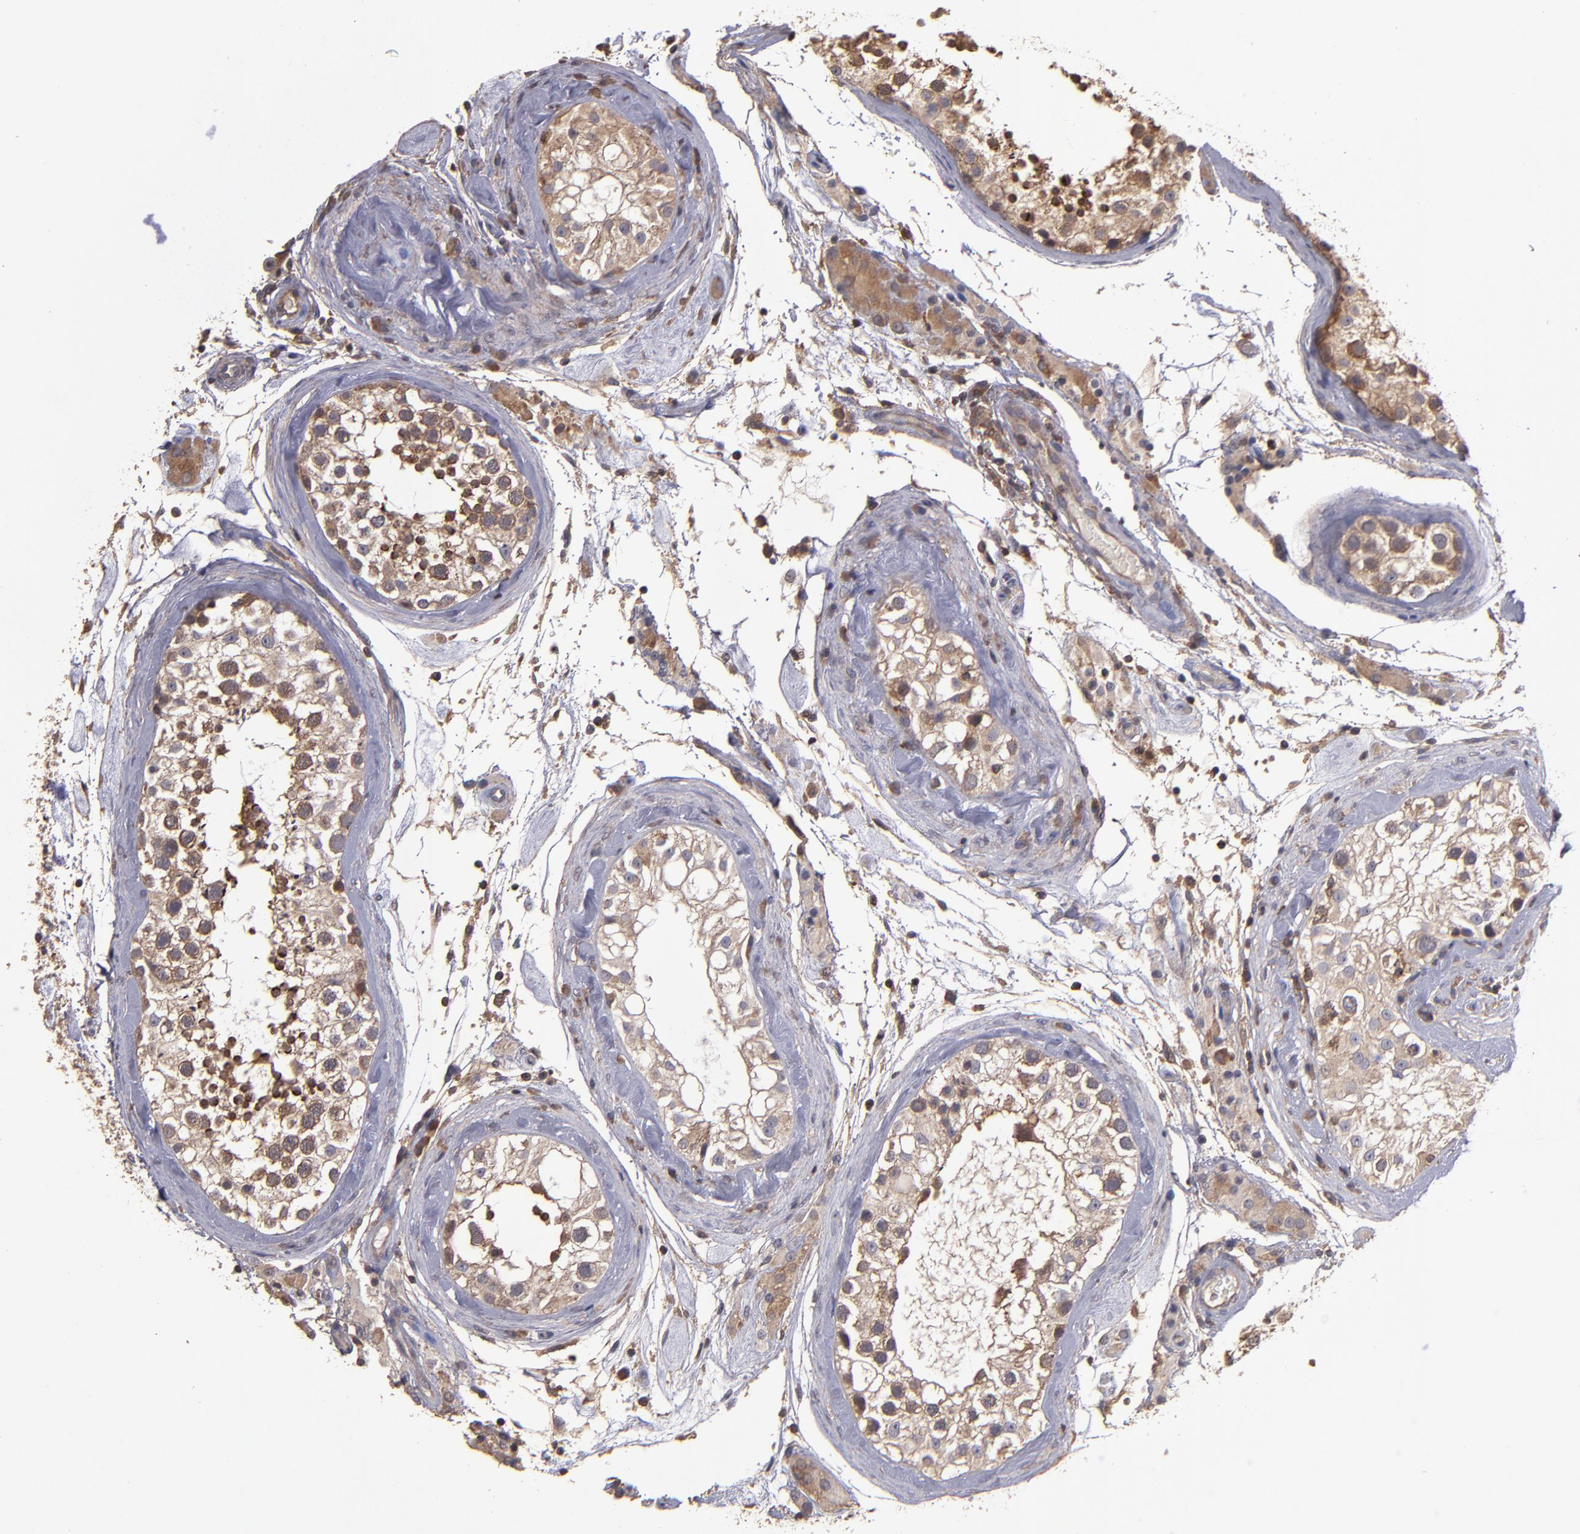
{"staining": {"intensity": "moderate", "quantity": "25%-75%", "location": "cytoplasmic/membranous"}, "tissue": "testis", "cell_type": "Cells in seminiferous ducts", "image_type": "normal", "snomed": [{"axis": "morphology", "description": "Normal tissue, NOS"}, {"axis": "topography", "description": "Testis"}], "caption": "The histopathology image shows a brown stain indicating the presence of a protein in the cytoplasmic/membranous of cells in seminiferous ducts in testis.", "gene": "NF2", "patient": {"sex": "male", "age": 46}}